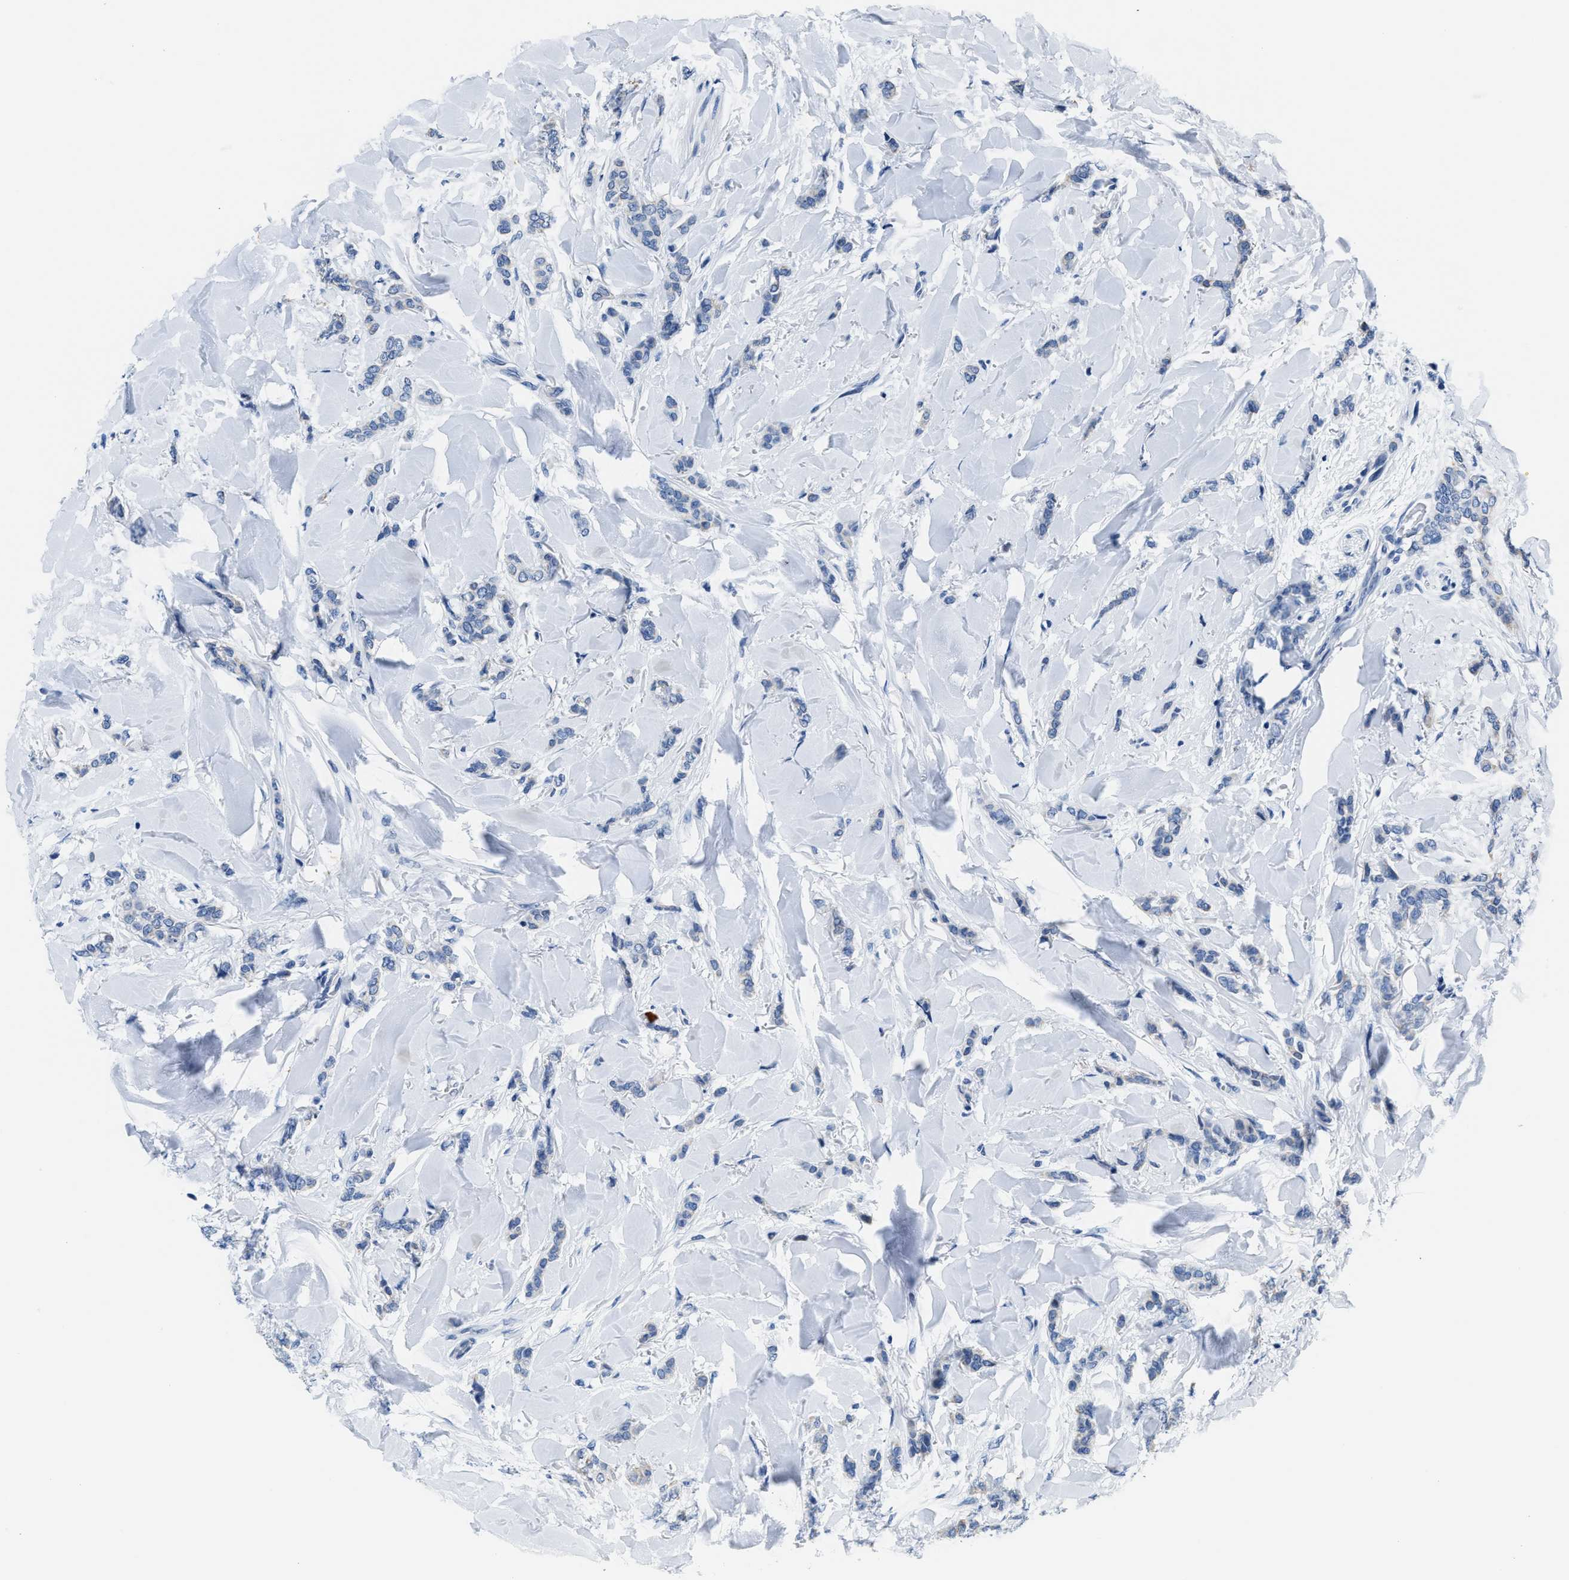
{"staining": {"intensity": "negative", "quantity": "none", "location": "none"}, "tissue": "breast cancer", "cell_type": "Tumor cells", "image_type": "cancer", "snomed": [{"axis": "morphology", "description": "Lobular carcinoma"}, {"axis": "topography", "description": "Skin"}, {"axis": "topography", "description": "Breast"}], "caption": "Immunohistochemical staining of breast cancer displays no significant staining in tumor cells.", "gene": "ASZ1", "patient": {"sex": "female", "age": 46}}